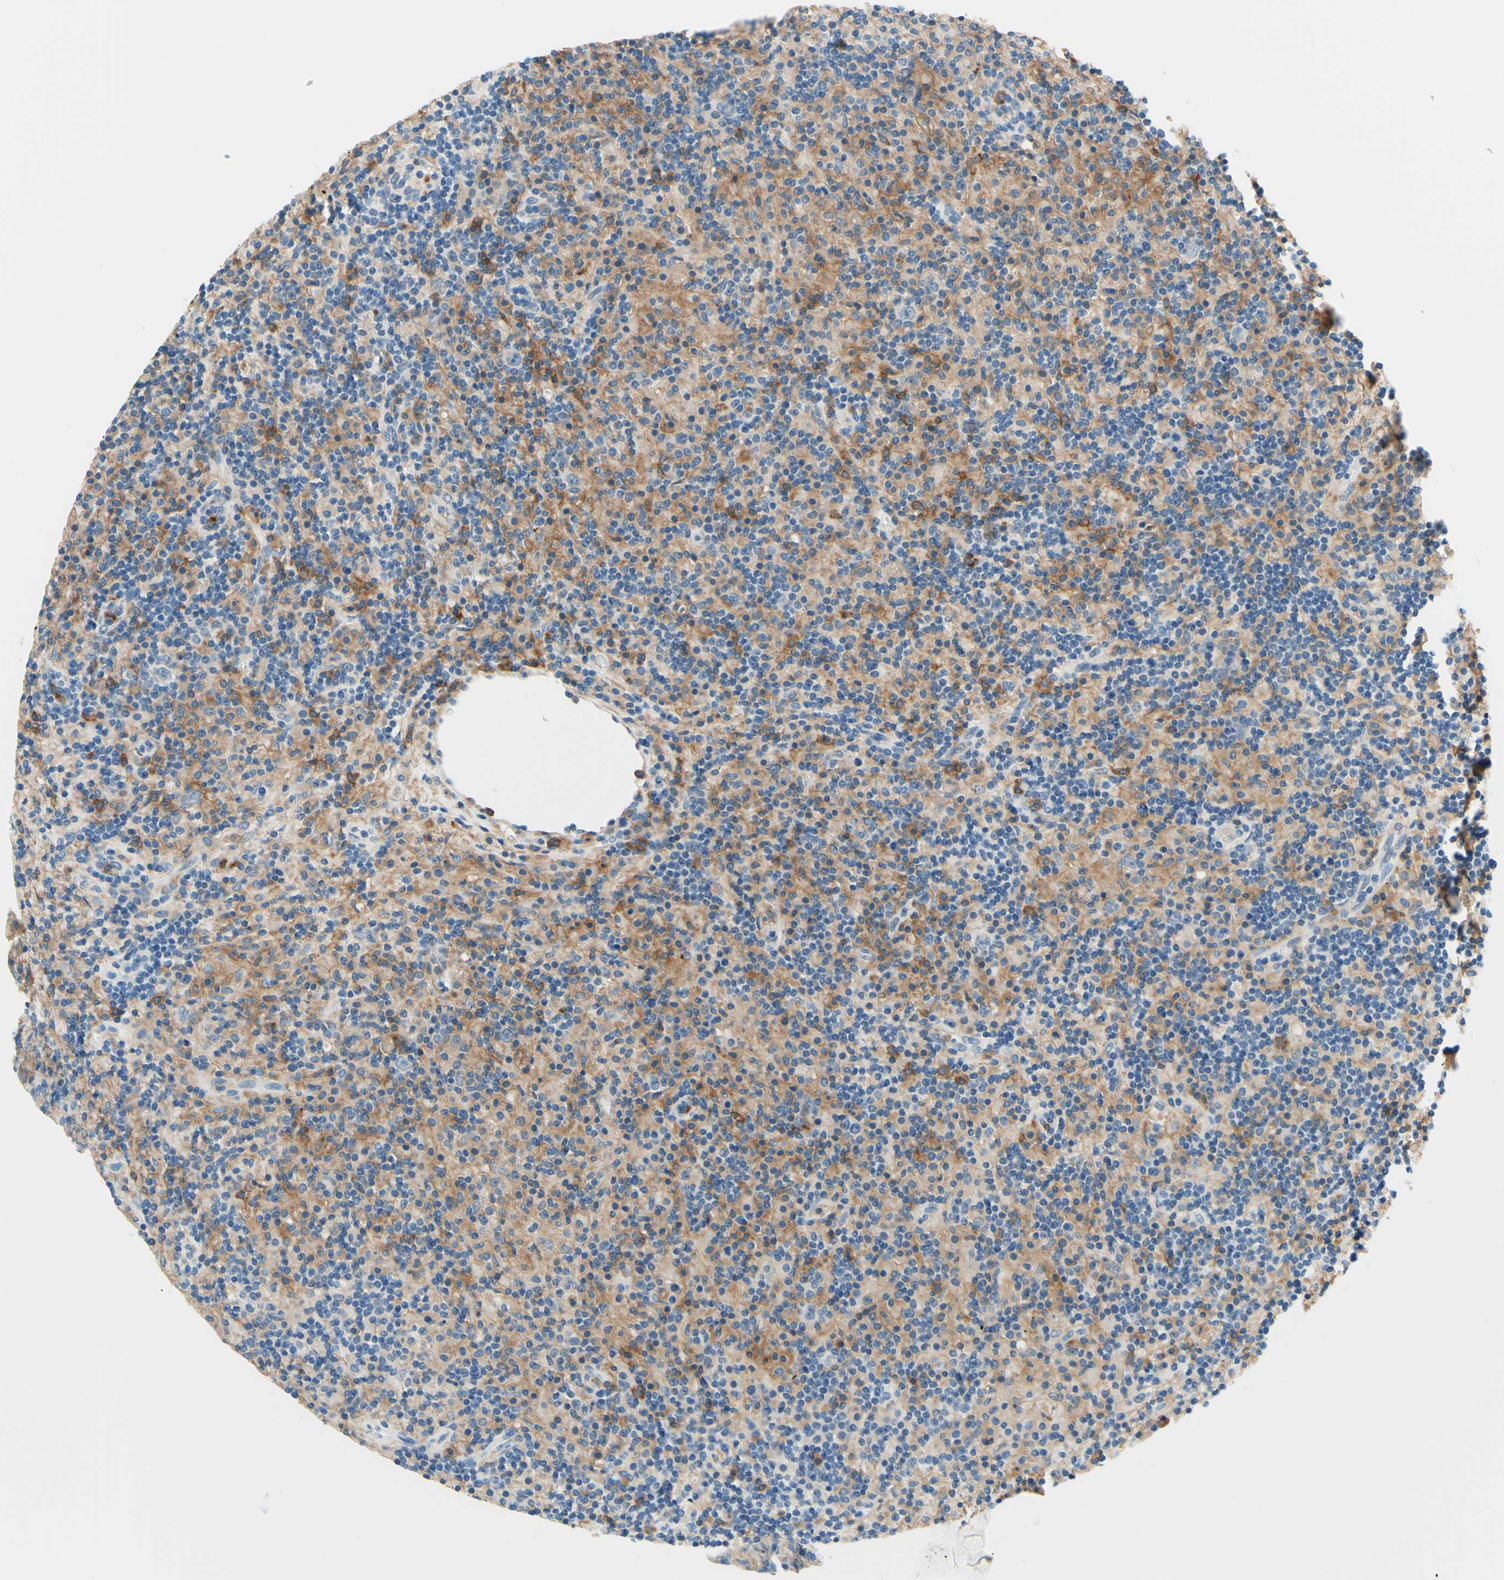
{"staining": {"intensity": "negative", "quantity": "none", "location": "none"}, "tissue": "lymphoma", "cell_type": "Tumor cells", "image_type": "cancer", "snomed": [{"axis": "morphology", "description": "Hodgkin's disease, NOS"}, {"axis": "topography", "description": "Lymph node"}], "caption": "Immunohistochemistry (IHC) of human lymphoma reveals no staining in tumor cells.", "gene": "SIGLEC9", "patient": {"sex": "male", "age": 70}}